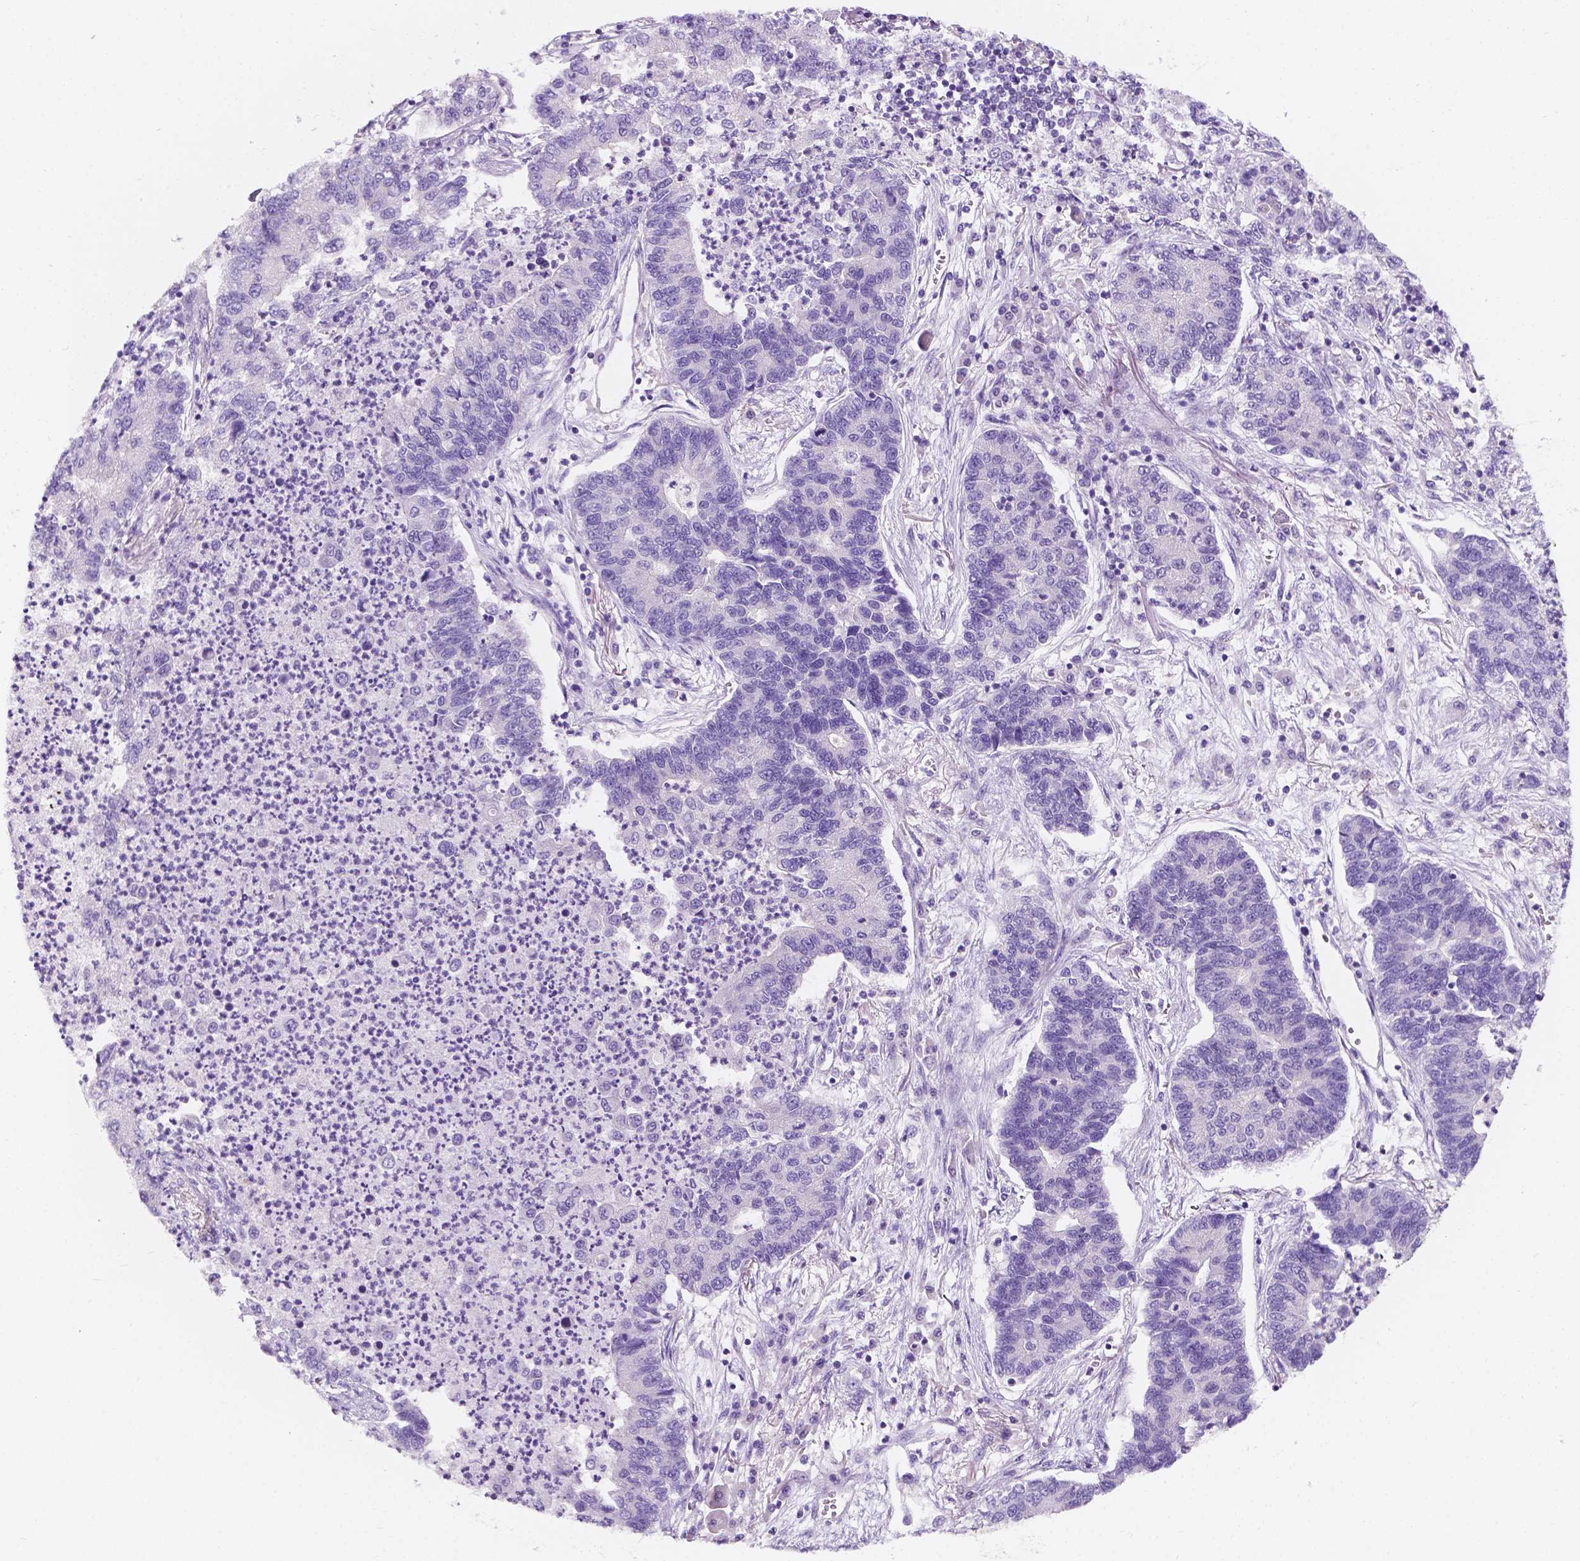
{"staining": {"intensity": "negative", "quantity": "none", "location": "none"}, "tissue": "lung cancer", "cell_type": "Tumor cells", "image_type": "cancer", "snomed": [{"axis": "morphology", "description": "Adenocarcinoma, NOS"}, {"axis": "topography", "description": "Lung"}], "caption": "IHC of human lung cancer (adenocarcinoma) shows no expression in tumor cells. The staining is performed using DAB brown chromogen with nuclei counter-stained in using hematoxylin.", "gene": "SIRT2", "patient": {"sex": "female", "age": 57}}